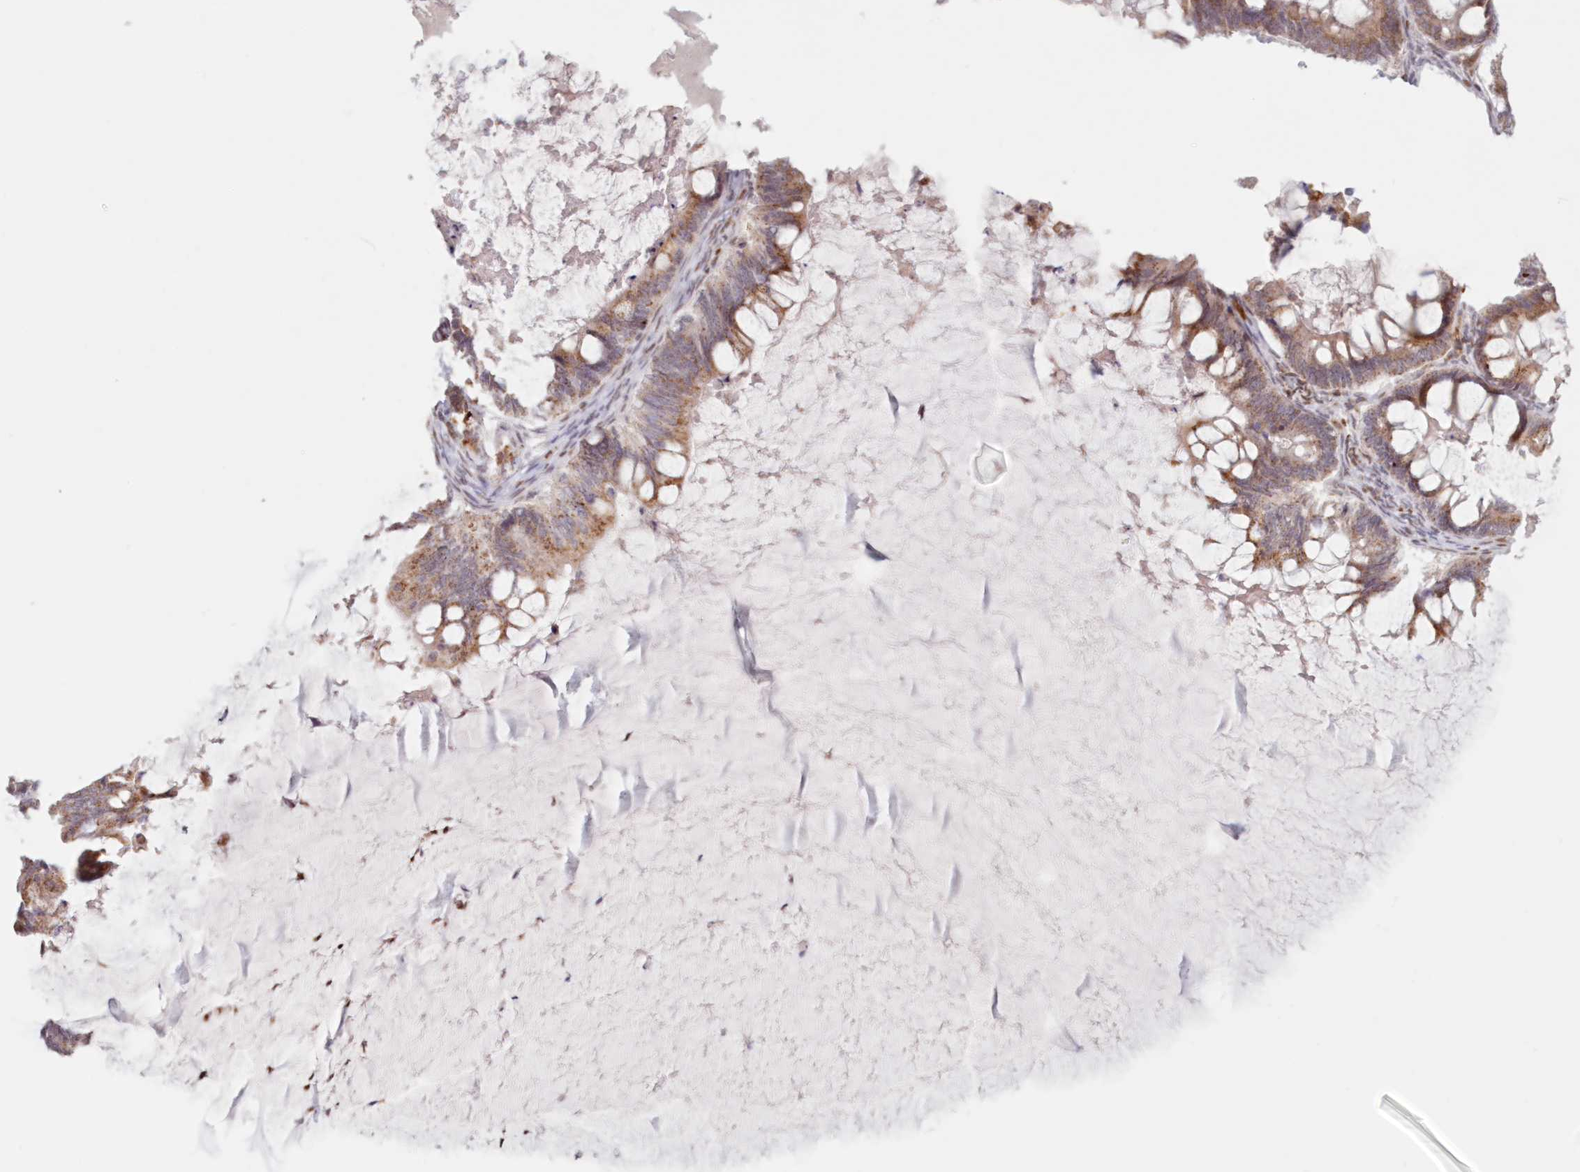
{"staining": {"intensity": "moderate", "quantity": ">75%", "location": "cytoplasmic/membranous"}, "tissue": "ovarian cancer", "cell_type": "Tumor cells", "image_type": "cancer", "snomed": [{"axis": "morphology", "description": "Cystadenocarcinoma, mucinous, NOS"}, {"axis": "topography", "description": "Ovary"}], "caption": "IHC staining of mucinous cystadenocarcinoma (ovarian), which shows medium levels of moderate cytoplasmic/membranous positivity in about >75% of tumor cells indicating moderate cytoplasmic/membranous protein expression. The staining was performed using DAB (brown) for protein detection and nuclei were counterstained in hematoxylin (blue).", "gene": "POLR2B", "patient": {"sex": "female", "age": 61}}